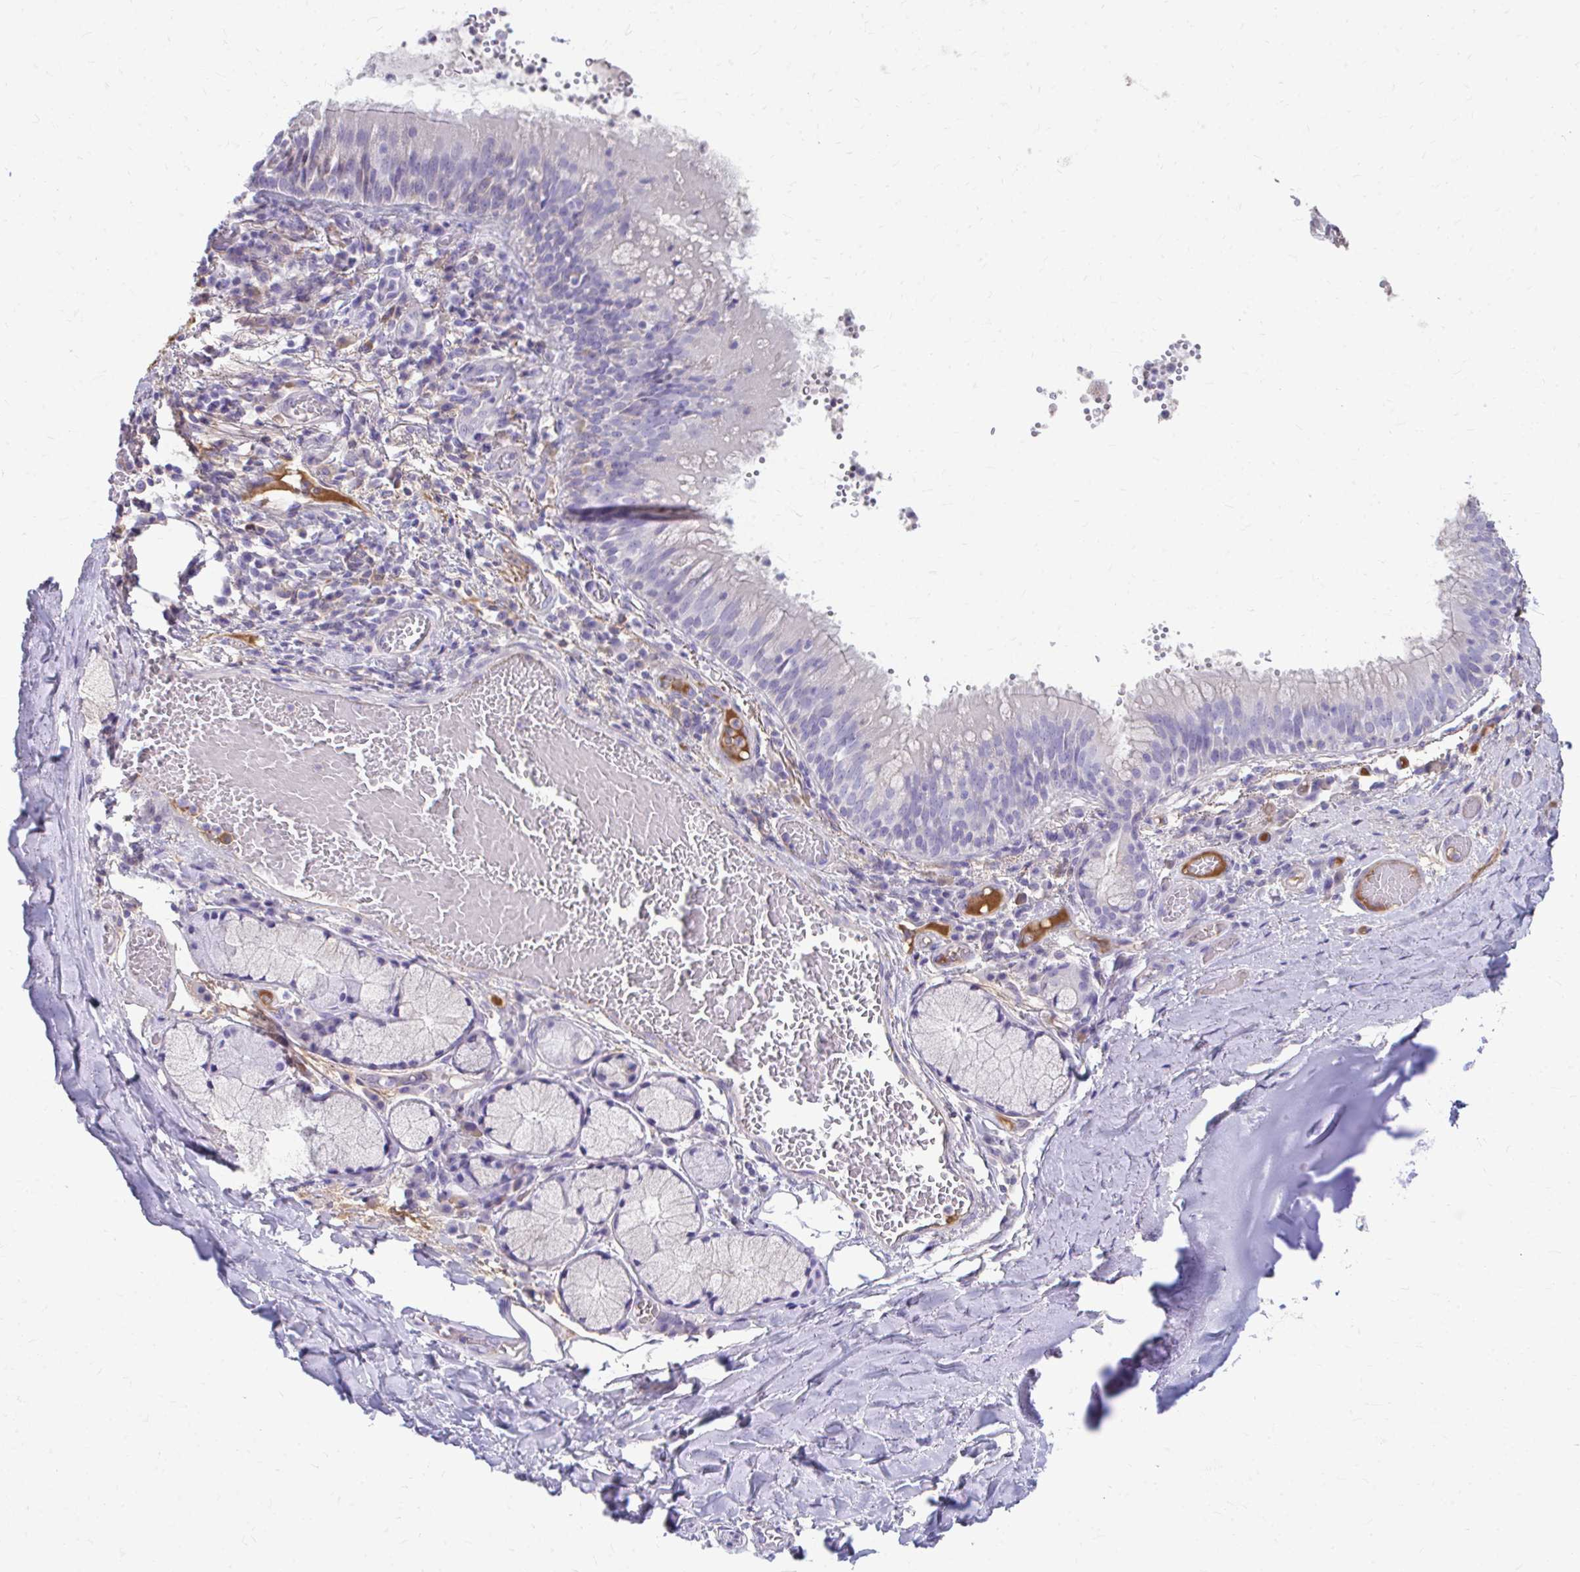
{"staining": {"intensity": "weak", "quantity": "<25%", "location": "cytoplasmic/membranous"}, "tissue": "adipose tissue", "cell_type": "Adipocytes", "image_type": "normal", "snomed": [{"axis": "morphology", "description": "Normal tissue, NOS"}, {"axis": "topography", "description": "Cartilage tissue"}, {"axis": "topography", "description": "Bronchus"}], "caption": "Protein analysis of normal adipose tissue exhibits no significant positivity in adipocytes.", "gene": "CFH", "patient": {"sex": "male", "age": 56}}